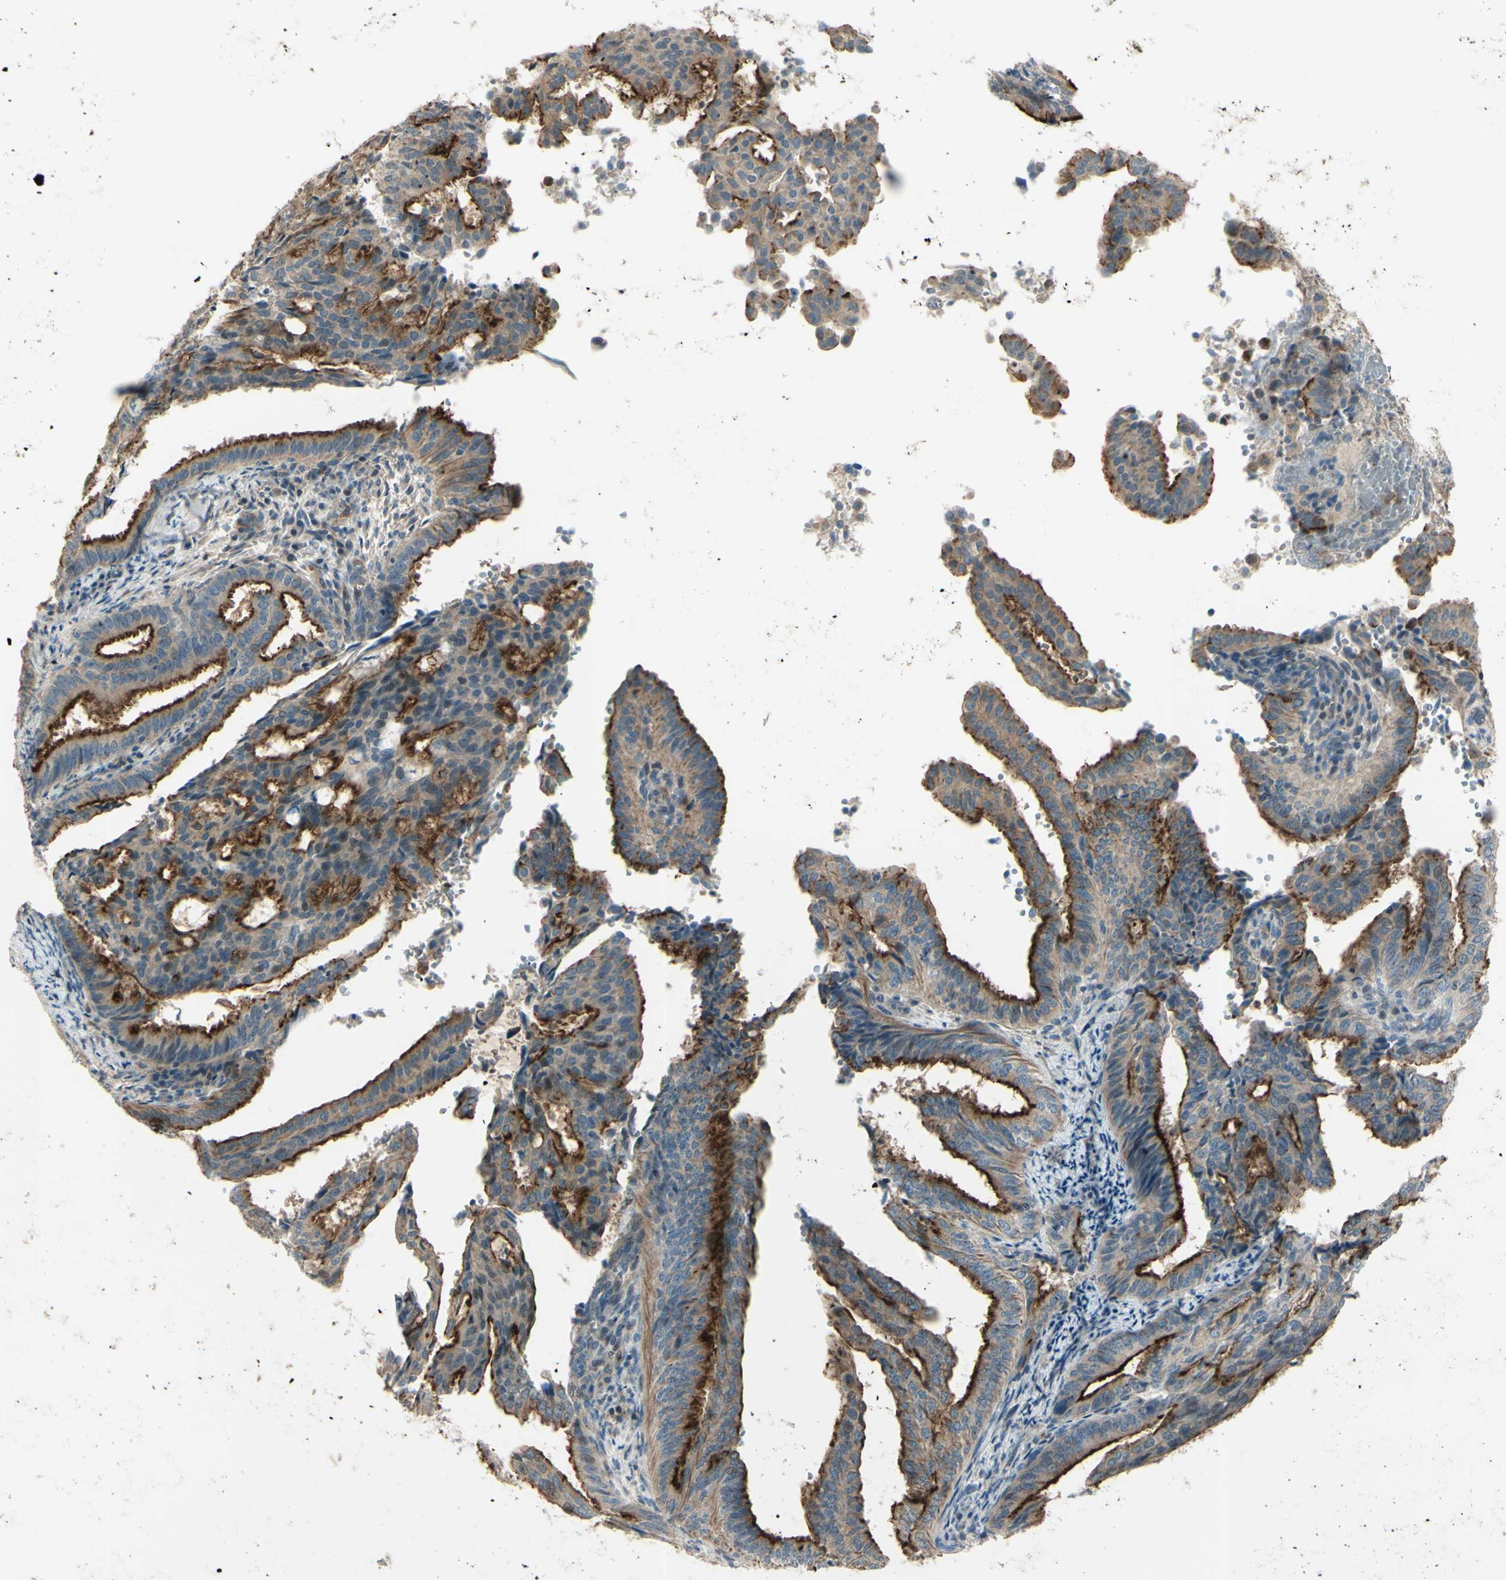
{"staining": {"intensity": "moderate", "quantity": ">75%", "location": "cytoplasmic/membranous"}, "tissue": "endometrial cancer", "cell_type": "Tumor cells", "image_type": "cancer", "snomed": [{"axis": "morphology", "description": "Adenocarcinoma, NOS"}, {"axis": "topography", "description": "Endometrium"}], "caption": "Endometrial adenocarcinoma was stained to show a protein in brown. There is medium levels of moderate cytoplasmic/membranous positivity in about >75% of tumor cells. Immunohistochemistry stains the protein in brown and the nuclei are stained blue.", "gene": "LMTK2", "patient": {"sex": "female", "age": 58}}